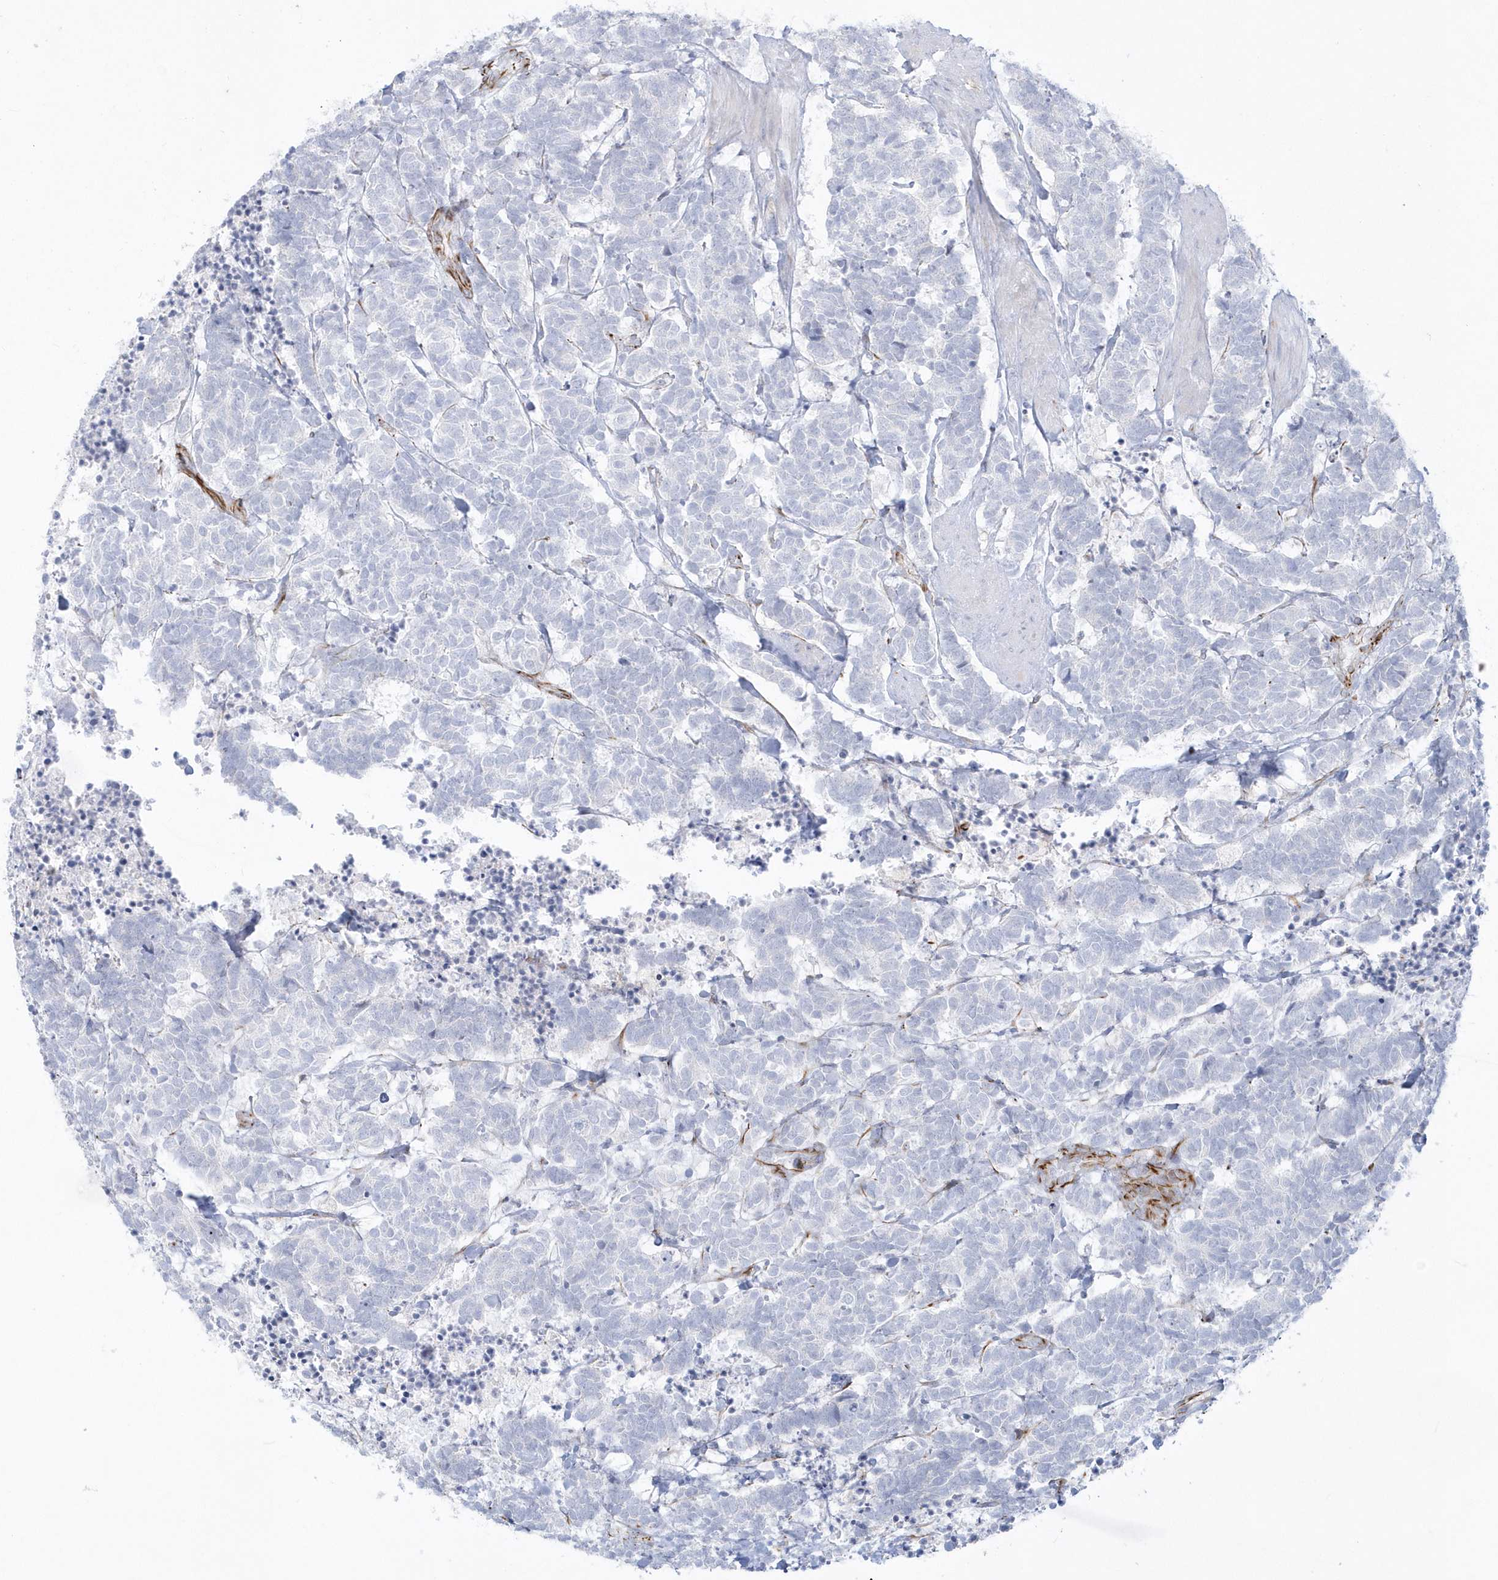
{"staining": {"intensity": "negative", "quantity": "none", "location": "none"}, "tissue": "carcinoid", "cell_type": "Tumor cells", "image_type": "cancer", "snomed": [{"axis": "morphology", "description": "Carcinoma, NOS"}, {"axis": "morphology", "description": "Carcinoid, malignant, NOS"}, {"axis": "topography", "description": "Urinary bladder"}], "caption": "The photomicrograph exhibits no staining of tumor cells in carcinoid.", "gene": "PPIL6", "patient": {"sex": "male", "age": 57}}